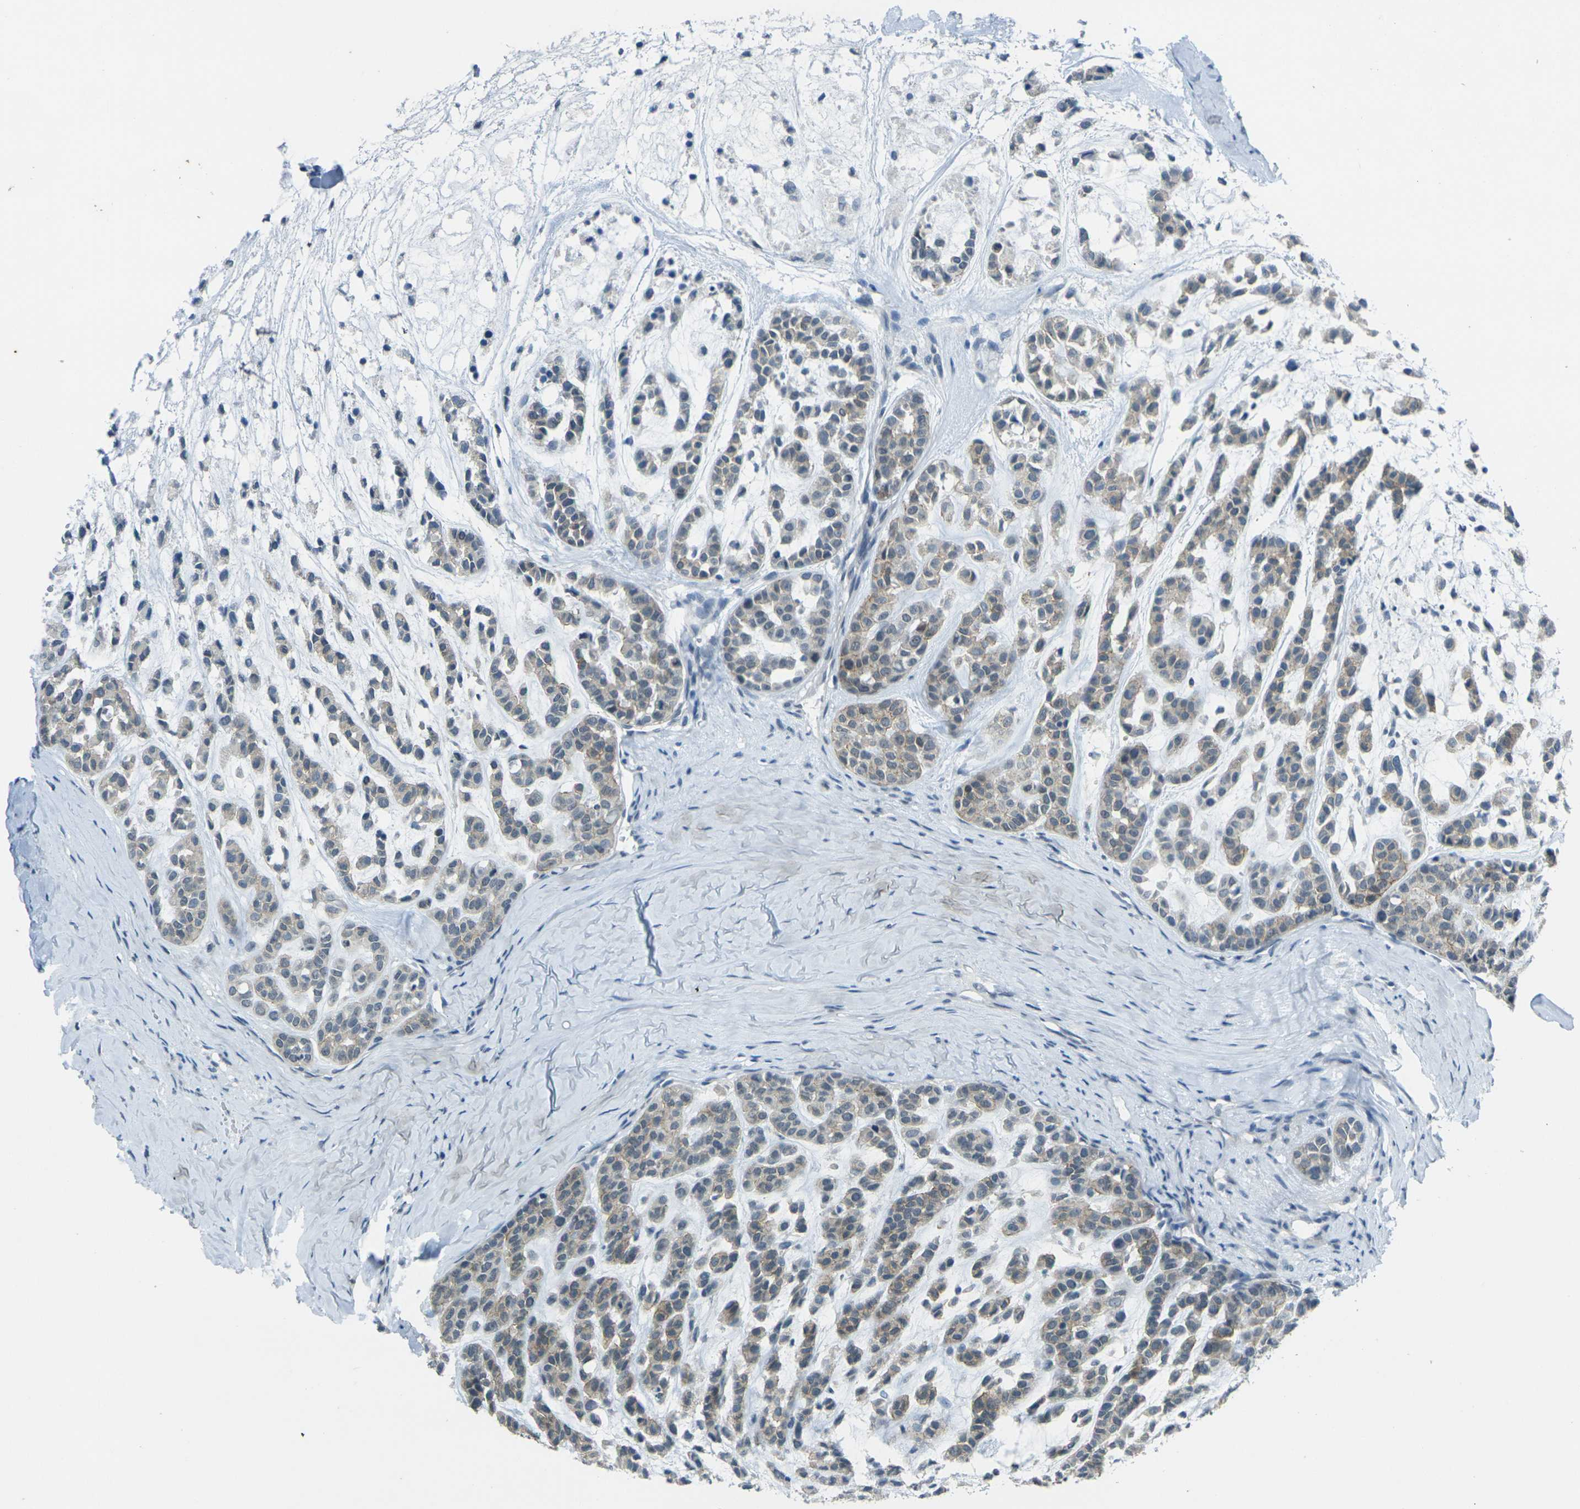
{"staining": {"intensity": "weak", "quantity": ">75%", "location": "cytoplasmic/membranous"}, "tissue": "head and neck cancer", "cell_type": "Tumor cells", "image_type": "cancer", "snomed": [{"axis": "morphology", "description": "Adenocarcinoma, NOS"}, {"axis": "morphology", "description": "Adenoma, NOS"}, {"axis": "topography", "description": "Head-Neck"}], "caption": "IHC (DAB (3,3'-diaminobenzidine)) staining of human adenocarcinoma (head and neck) exhibits weak cytoplasmic/membranous protein positivity in about >75% of tumor cells.", "gene": "SPTBN2", "patient": {"sex": "female", "age": 55}}